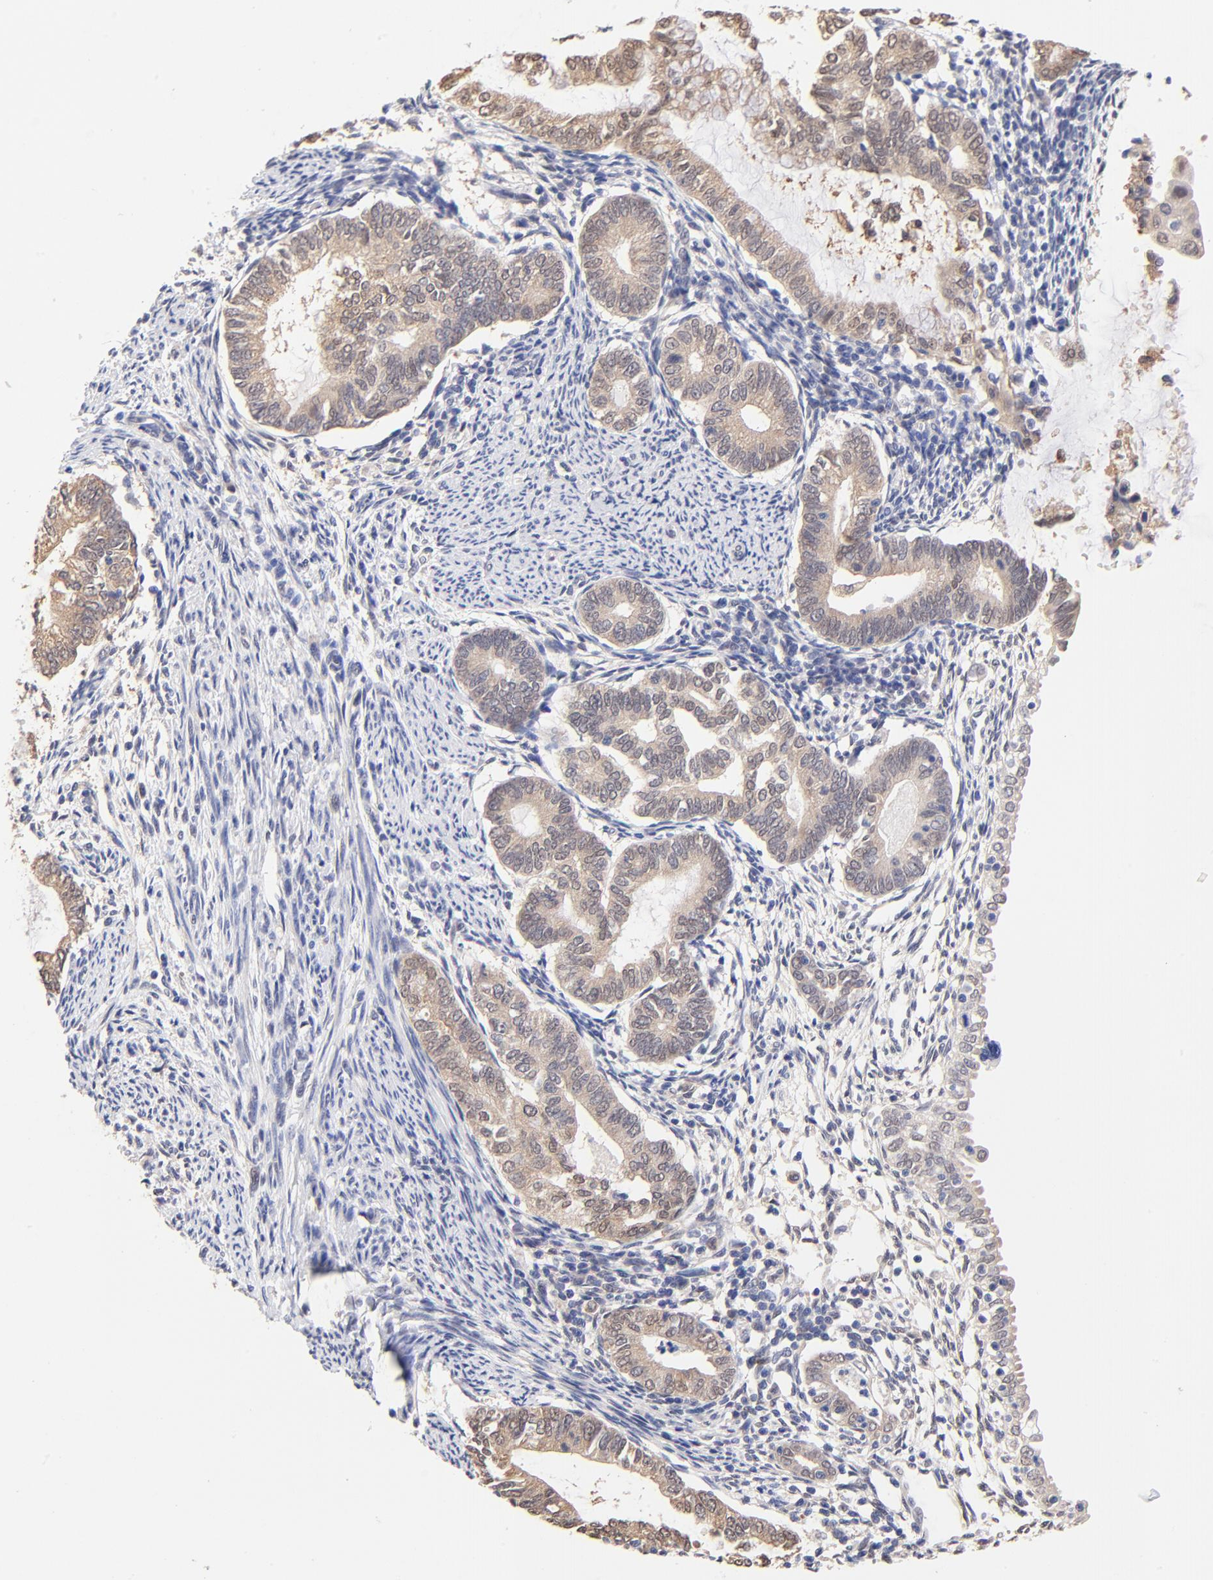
{"staining": {"intensity": "weak", "quantity": "25%-75%", "location": "cytoplasmic/membranous,nuclear"}, "tissue": "endometrial cancer", "cell_type": "Tumor cells", "image_type": "cancer", "snomed": [{"axis": "morphology", "description": "Adenocarcinoma, NOS"}, {"axis": "topography", "description": "Endometrium"}], "caption": "This image reveals endometrial cancer stained with immunohistochemistry (IHC) to label a protein in brown. The cytoplasmic/membranous and nuclear of tumor cells show weak positivity for the protein. Nuclei are counter-stained blue.", "gene": "TXNL1", "patient": {"sex": "female", "age": 63}}